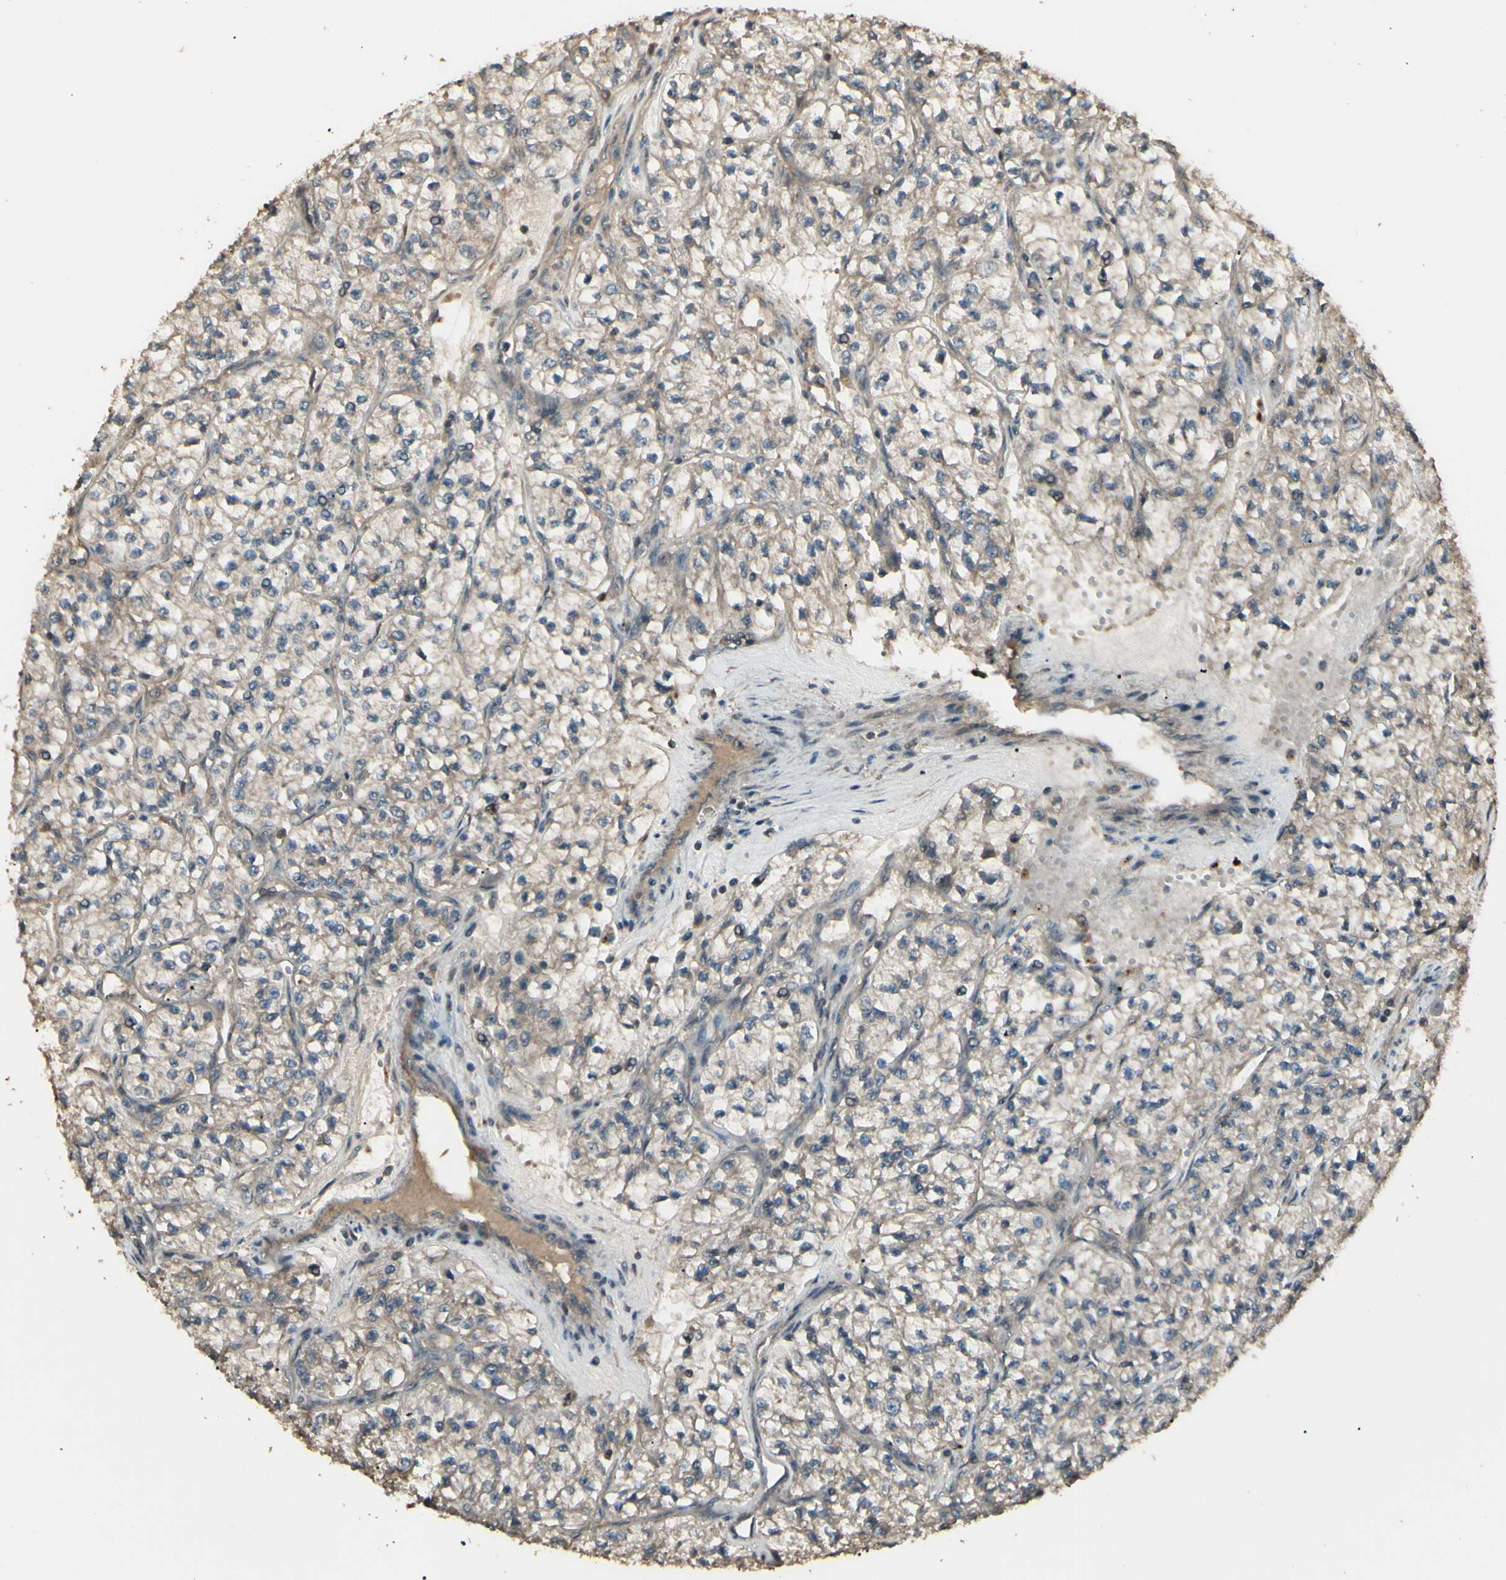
{"staining": {"intensity": "weak", "quantity": ">75%", "location": "cytoplasmic/membranous"}, "tissue": "renal cancer", "cell_type": "Tumor cells", "image_type": "cancer", "snomed": [{"axis": "morphology", "description": "Adenocarcinoma, NOS"}, {"axis": "topography", "description": "Kidney"}], "caption": "An image showing weak cytoplasmic/membranous expression in approximately >75% of tumor cells in adenocarcinoma (renal), as visualized by brown immunohistochemical staining.", "gene": "GNAS", "patient": {"sex": "female", "age": 57}}